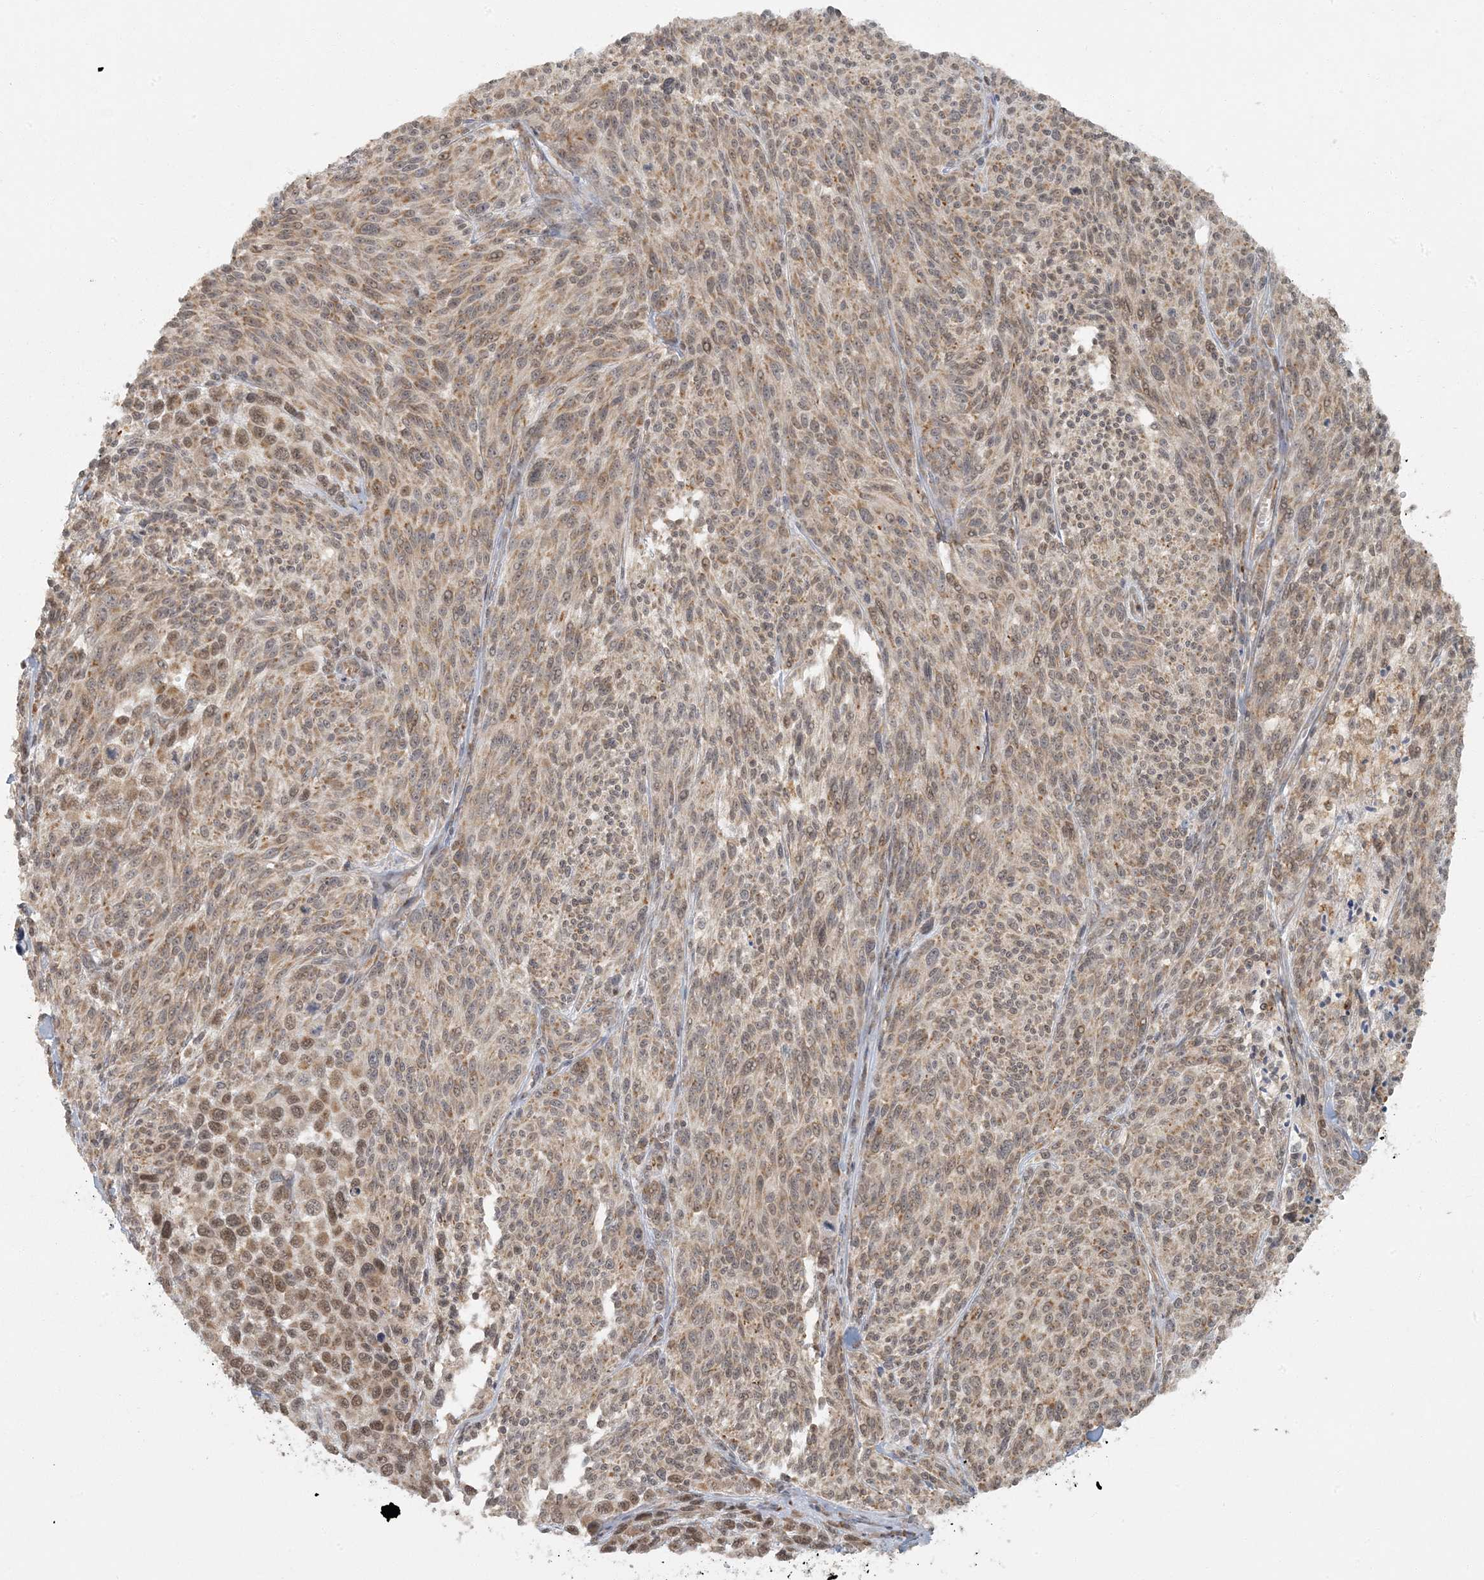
{"staining": {"intensity": "moderate", "quantity": ">75%", "location": "cytoplasmic/membranous,nuclear"}, "tissue": "melanoma", "cell_type": "Tumor cells", "image_type": "cancer", "snomed": [{"axis": "morphology", "description": "Malignant melanoma, NOS"}, {"axis": "topography", "description": "Skin of trunk"}], "caption": "The micrograph shows immunohistochemical staining of malignant melanoma. There is moderate cytoplasmic/membranous and nuclear positivity is present in approximately >75% of tumor cells. (DAB IHC with brightfield microscopy, high magnification).", "gene": "AK9", "patient": {"sex": "male", "age": 71}}